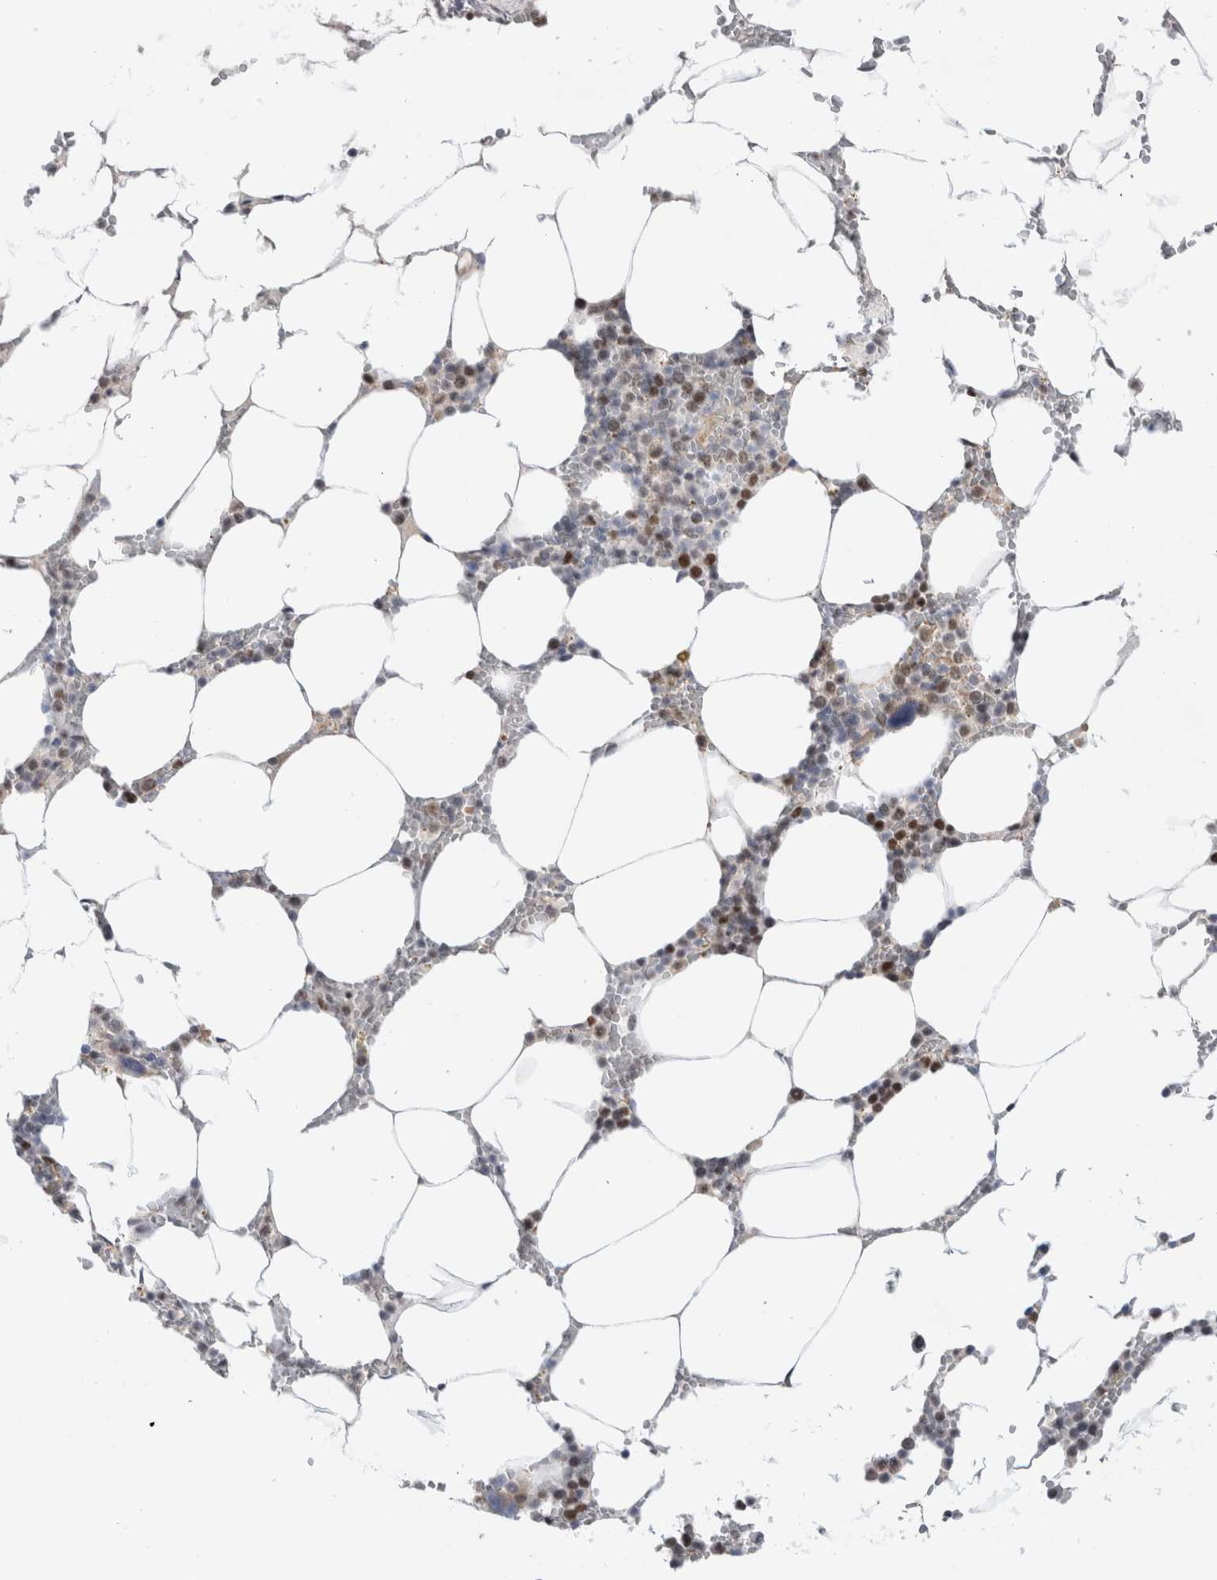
{"staining": {"intensity": "strong", "quantity": "25%-75%", "location": "nuclear"}, "tissue": "bone marrow", "cell_type": "Hematopoietic cells", "image_type": "normal", "snomed": [{"axis": "morphology", "description": "Normal tissue, NOS"}, {"axis": "topography", "description": "Bone marrow"}], "caption": "Bone marrow stained with immunohistochemistry (IHC) exhibits strong nuclear positivity in about 25%-75% of hematopoietic cells.", "gene": "KNL1", "patient": {"sex": "male", "age": 70}}